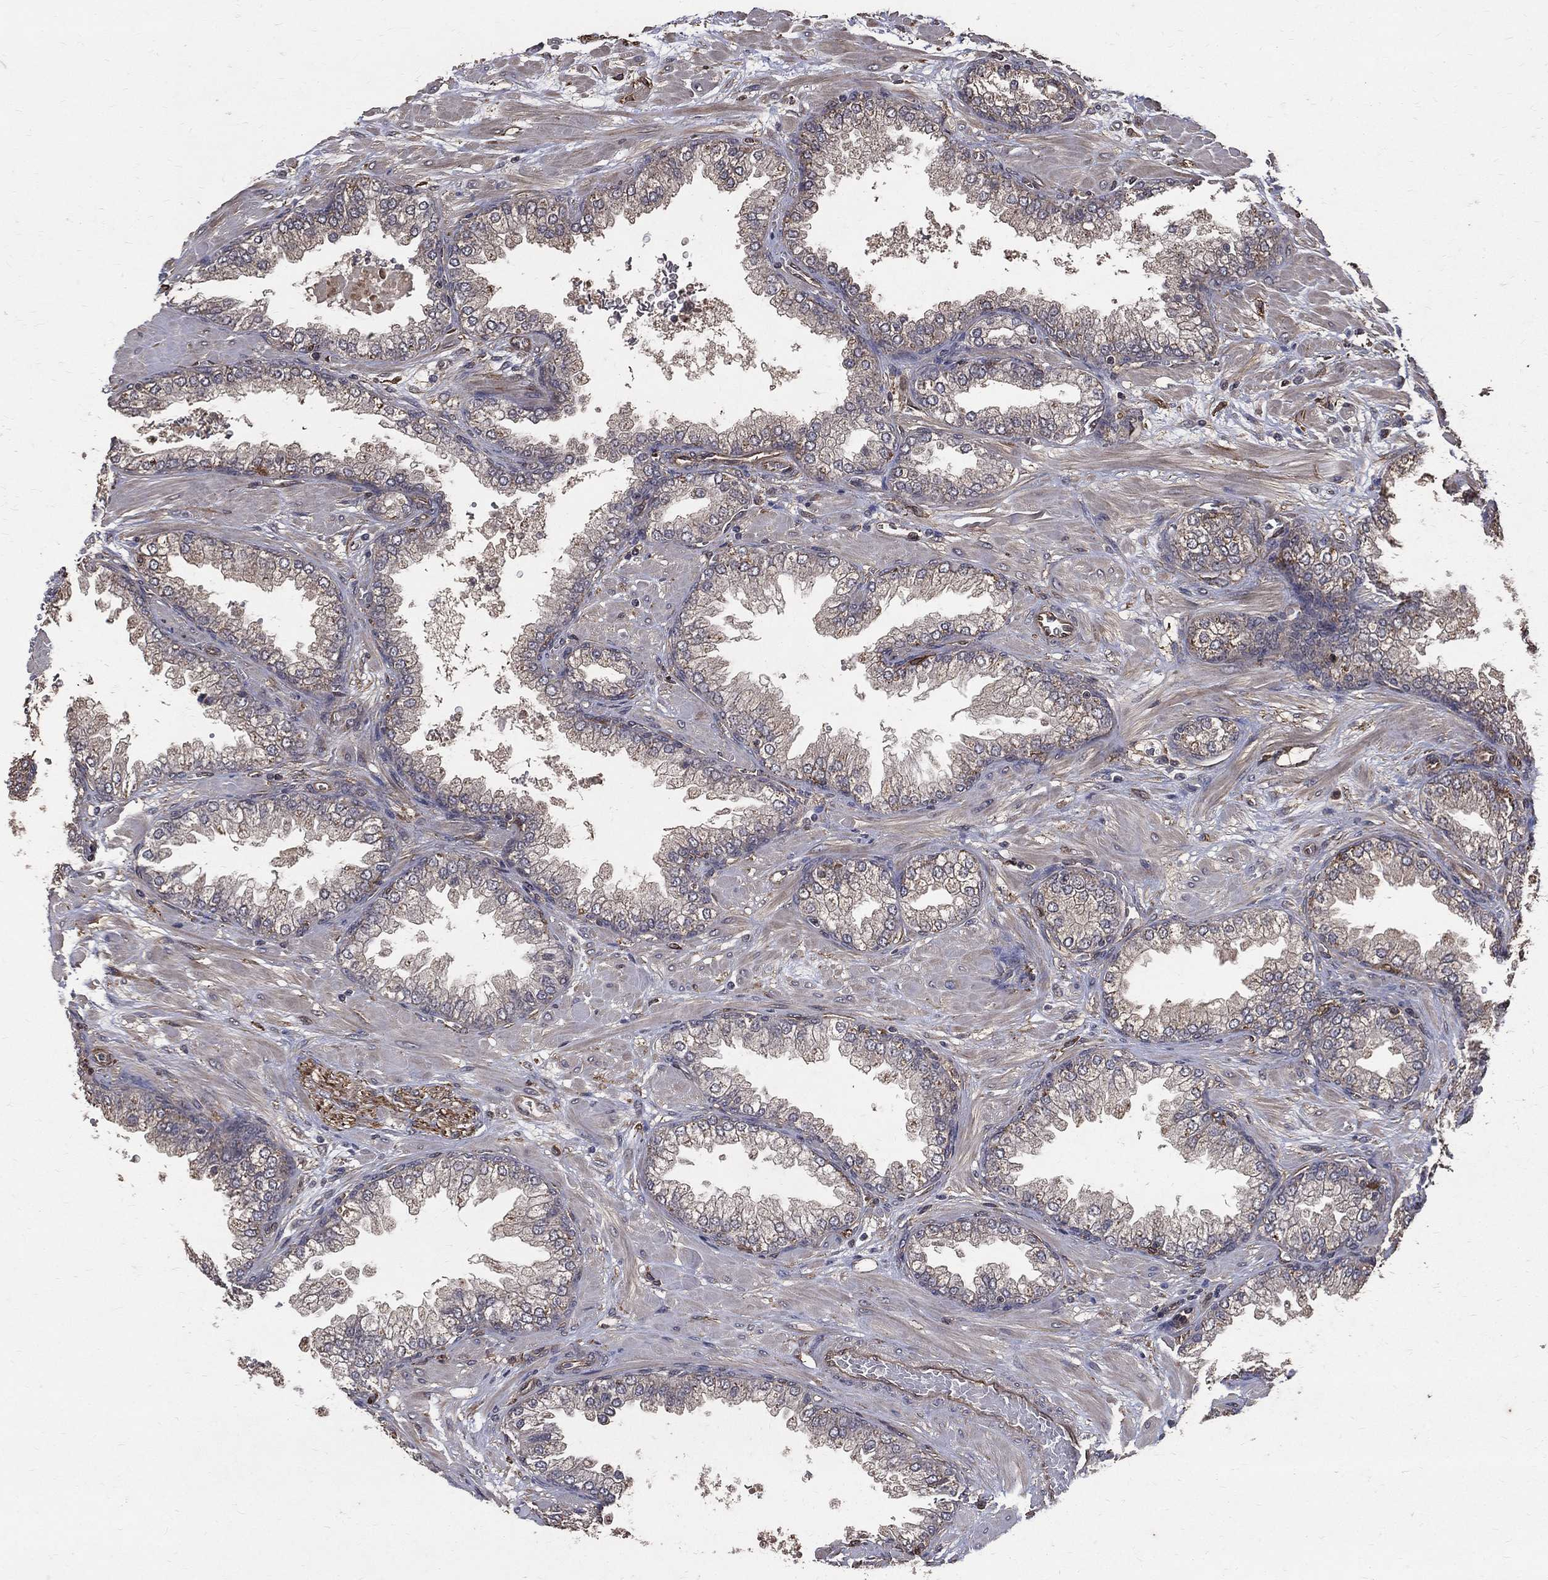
{"staining": {"intensity": "negative", "quantity": "none", "location": "none"}, "tissue": "prostate cancer", "cell_type": "Tumor cells", "image_type": "cancer", "snomed": [{"axis": "morphology", "description": "Adenocarcinoma, Low grade"}, {"axis": "topography", "description": "Prostate"}], "caption": "This image is of prostate cancer stained with IHC to label a protein in brown with the nuclei are counter-stained blue. There is no positivity in tumor cells.", "gene": "DPYSL2", "patient": {"sex": "male", "age": 57}}